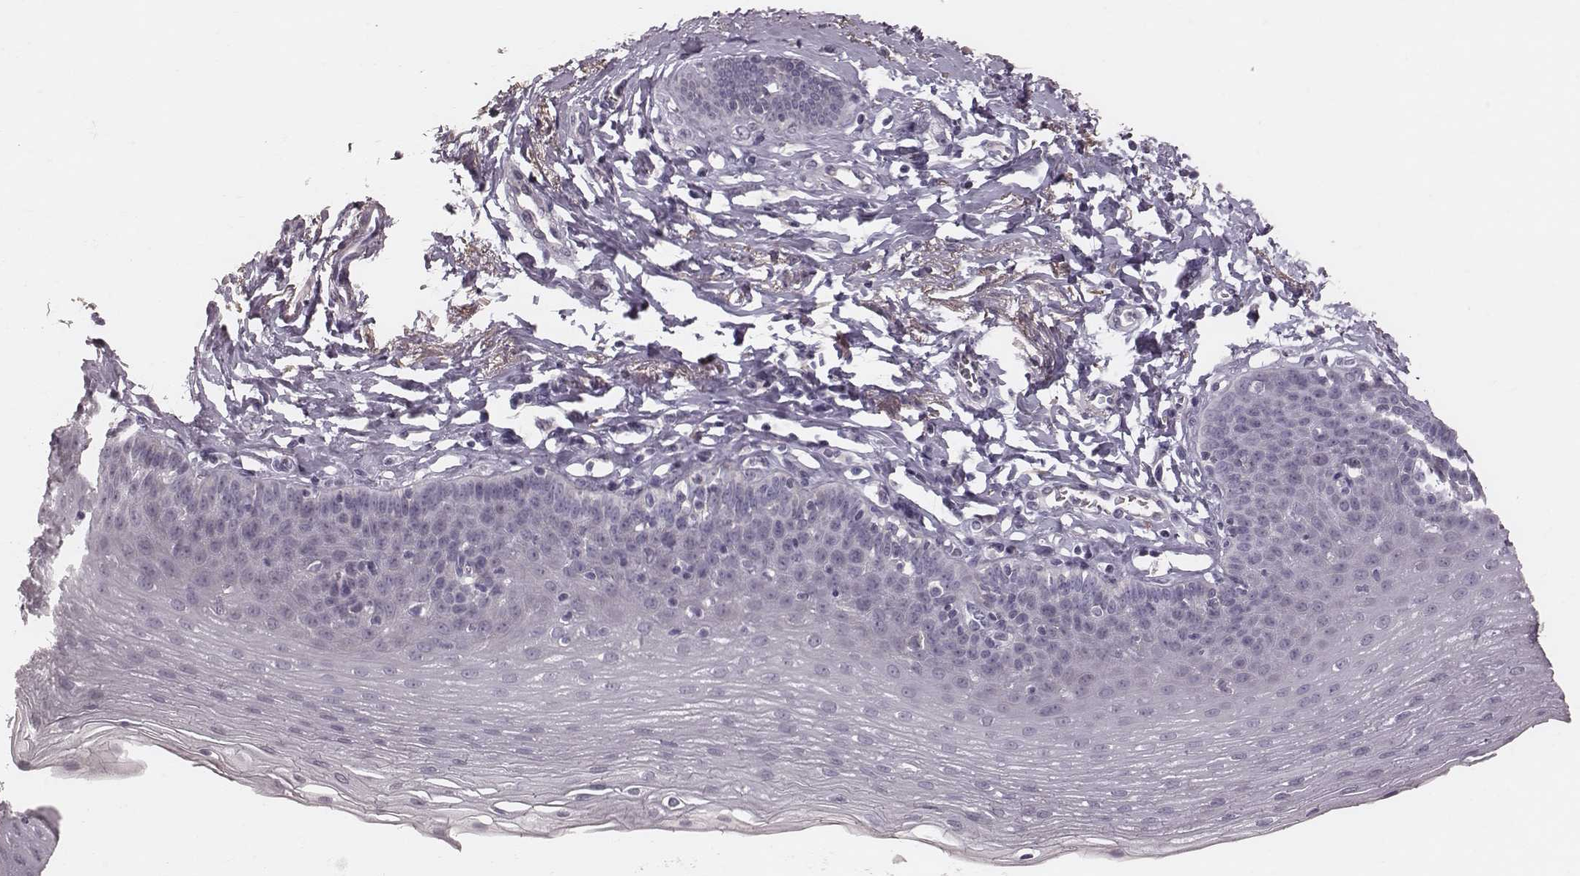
{"staining": {"intensity": "negative", "quantity": "none", "location": "none"}, "tissue": "esophagus", "cell_type": "Squamous epithelial cells", "image_type": "normal", "snomed": [{"axis": "morphology", "description": "Normal tissue, NOS"}, {"axis": "topography", "description": "Esophagus"}], "caption": "Immunohistochemistry of benign esophagus demonstrates no positivity in squamous epithelial cells.", "gene": "CFTR", "patient": {"sex": "female", "age": 81}}